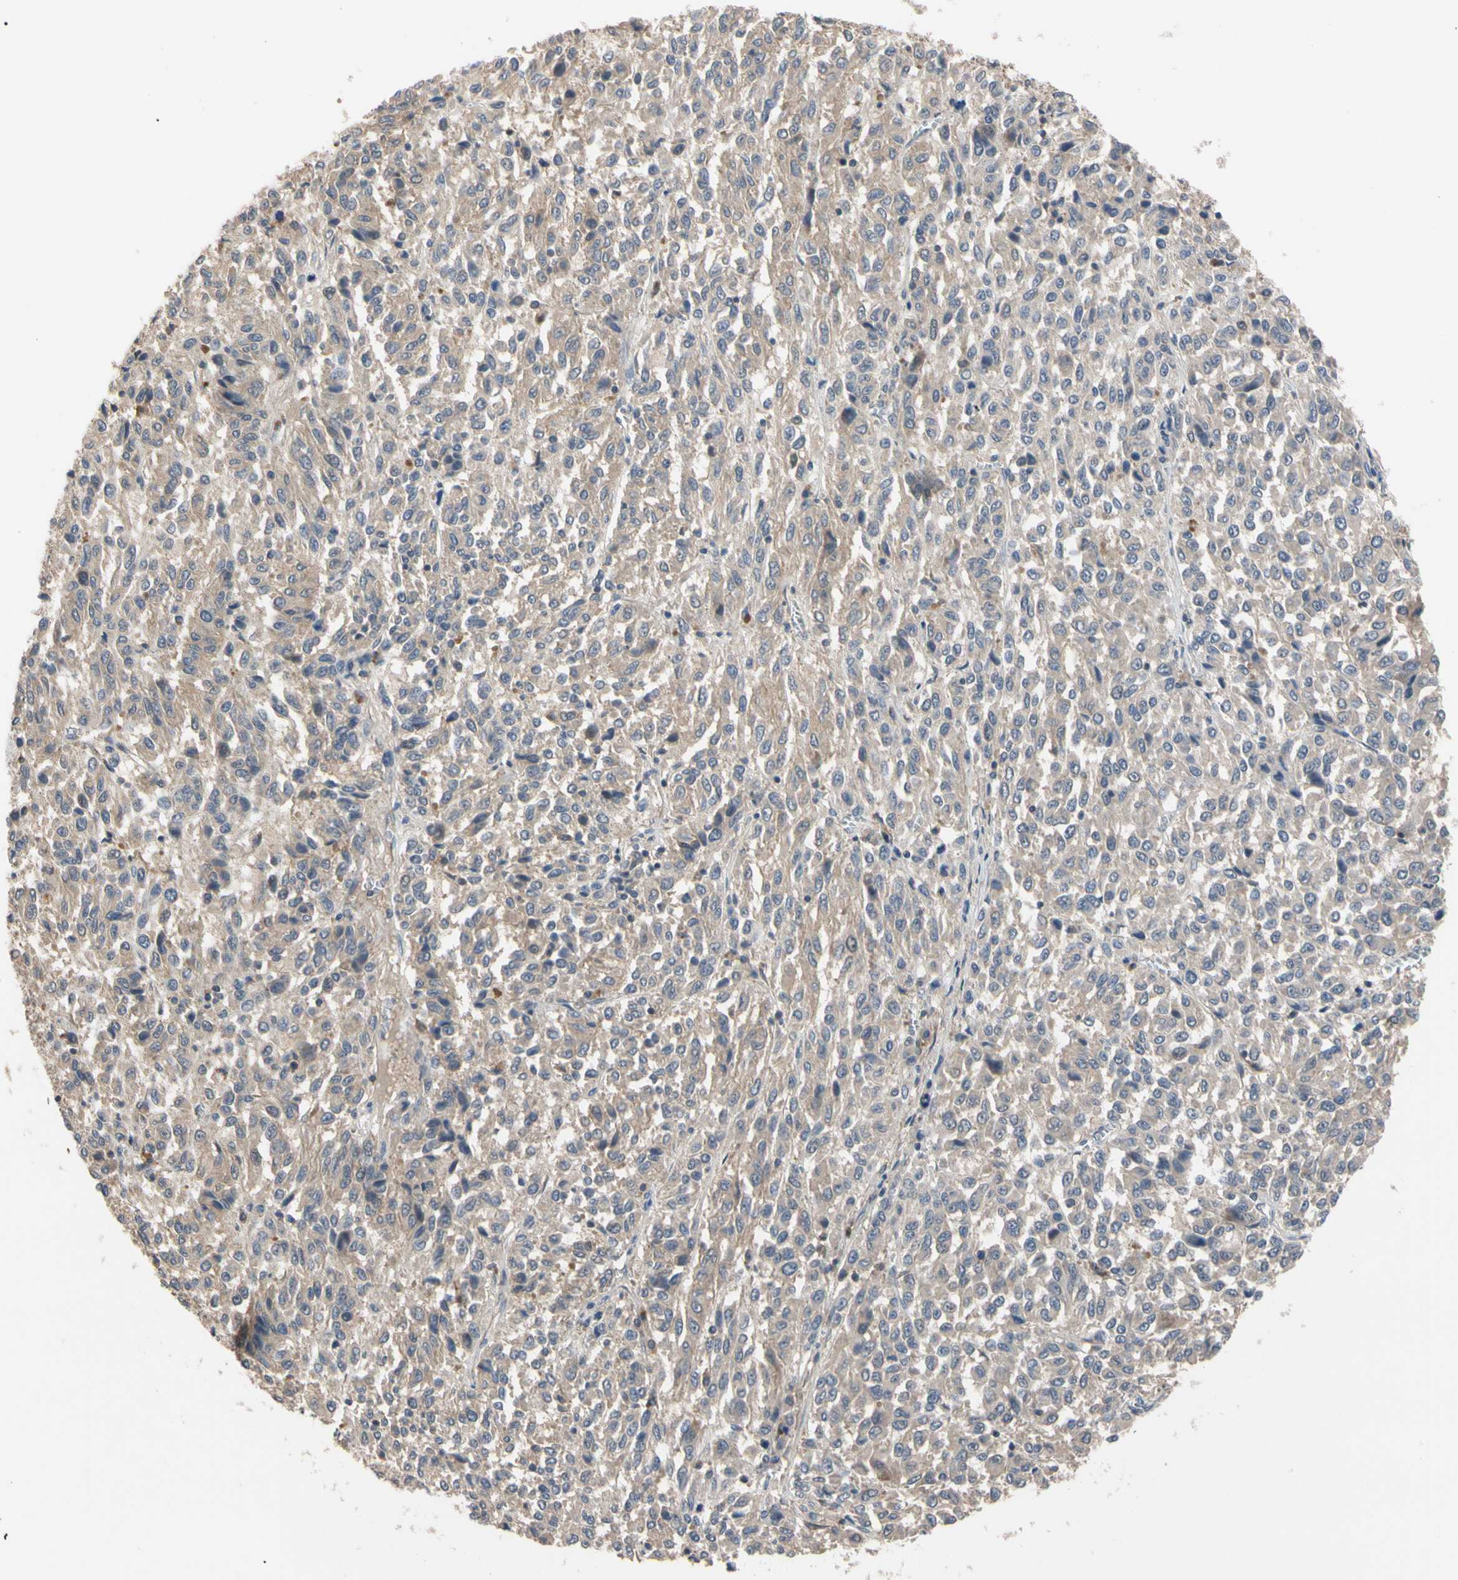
{"staining": {"intensity": "moderate", "quantity": ">75%", "location": "cytoplasmic/membranous"}, "tissue": "melanoma", "cell_type": "Tumor cells", "image_type": "cancer", "snomed": [{"axis": "morphology", "description": "Malignant melanoma, Metastatic site"}, {"axis": "topography", "description": "Lung"}], "caption": "IHC photomicrograph of neoplastic tissue: melanoma stained using IHC demonstrates medium levels of moderate protein expression localized specifically in the cytoplasmic/membranous of tumor cells, appearing as a cytoplasmic/membranous brown color.", "gene": "DPP8", "patient": {"sex": "male", "age": 64}}